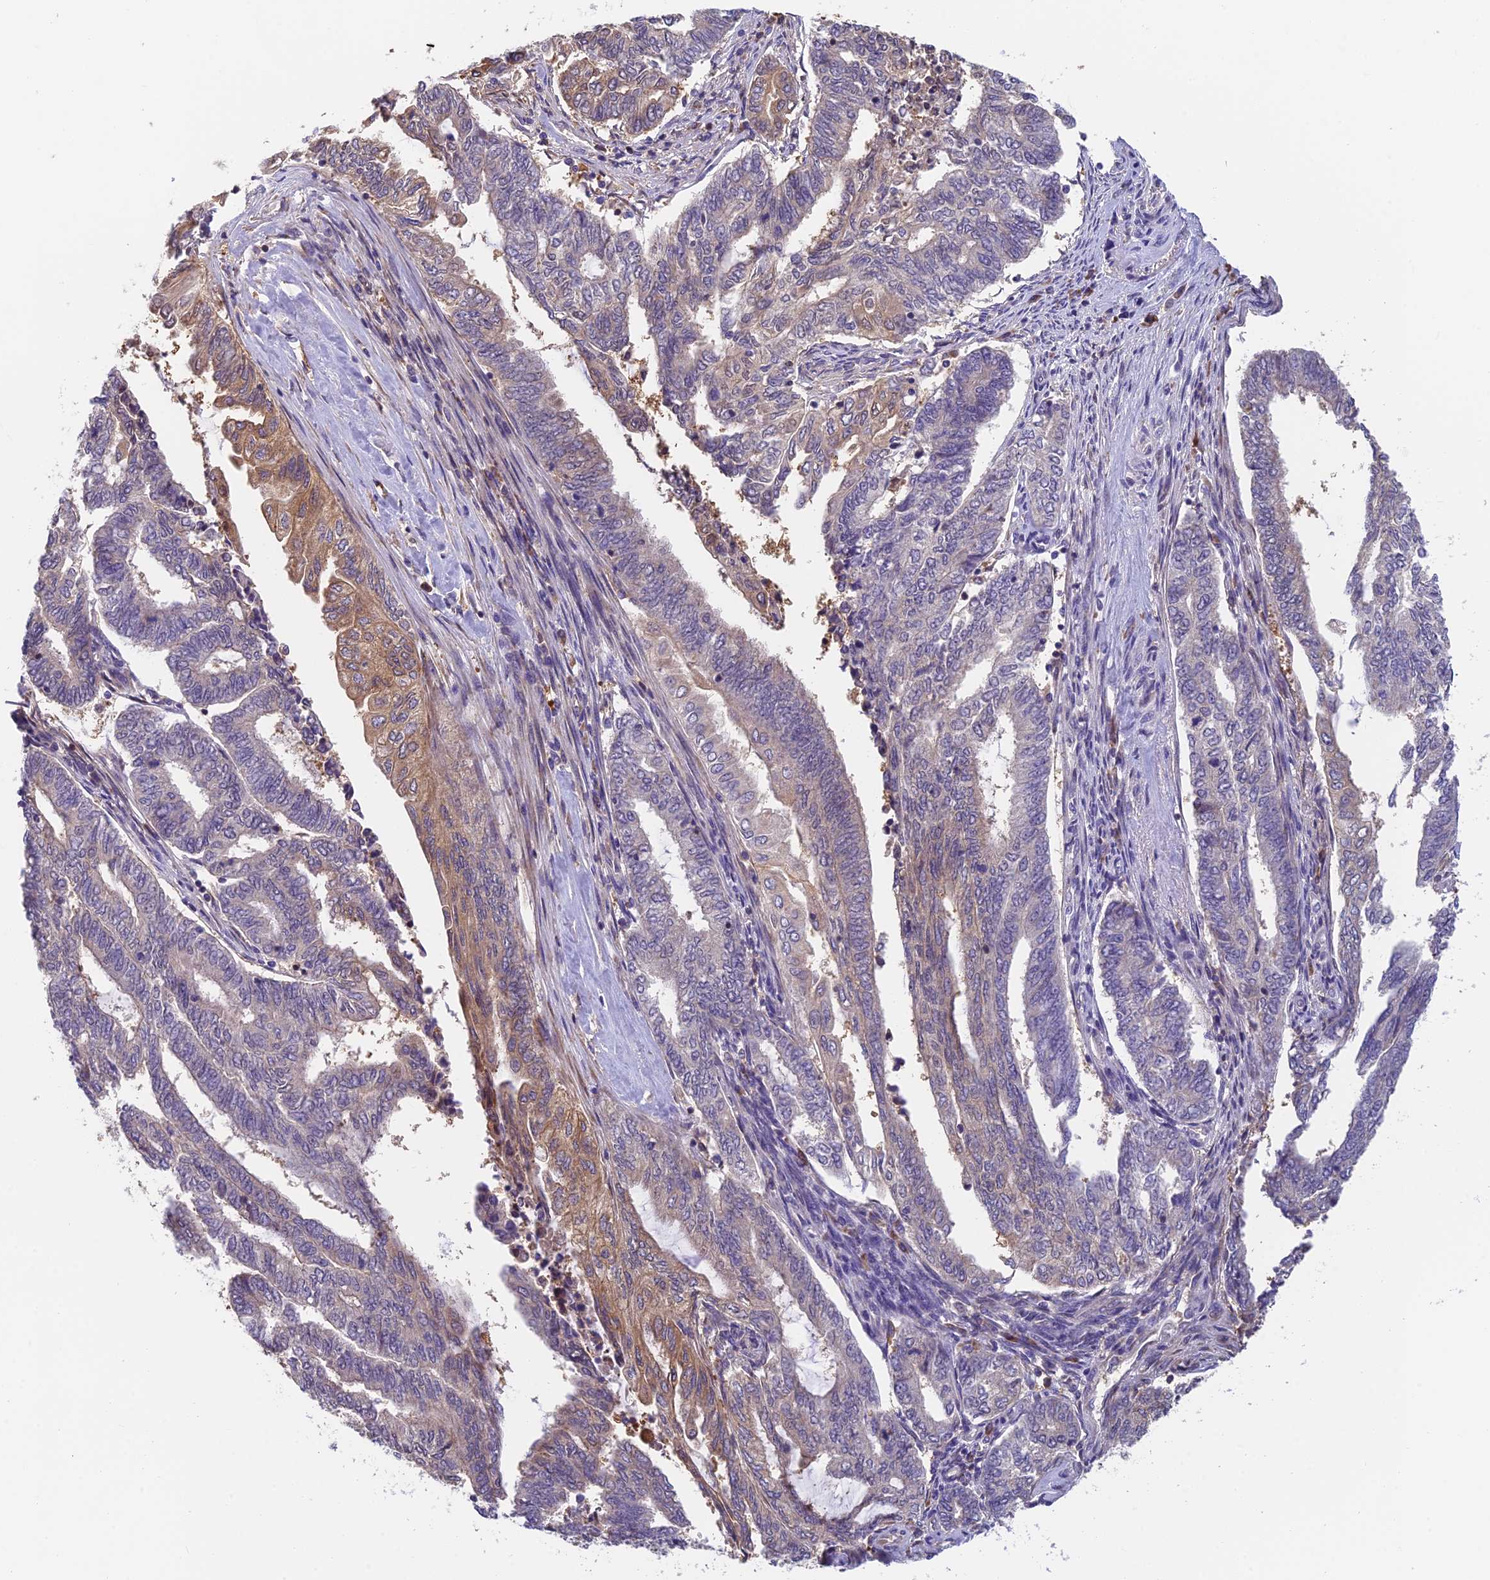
{"staining": {"intensity": "moderate", "quantity": "<25%", "location": "cytoplasmic/membranous"}, "tissue": "endometrial cancer", "cell_type": "Tumor cells", "image_type": "cancer", "snomed": [{"axis": "morphology", "description": "Adenocarcinoma, NOS"}, {"axis": "topography", "description": "Uterus"}, {"axis": "topography", "description": "Endometrium"}], "caption": "Immunohistochemical staining of endometrial adenocarcinoma demonstrates moderate cytoplasmic/membranous protein expression in about <25% of tumor cells. Nuclei are stained in blue.", "gene": "IPO5", "patient": {"sex": "female", "age": 70}}